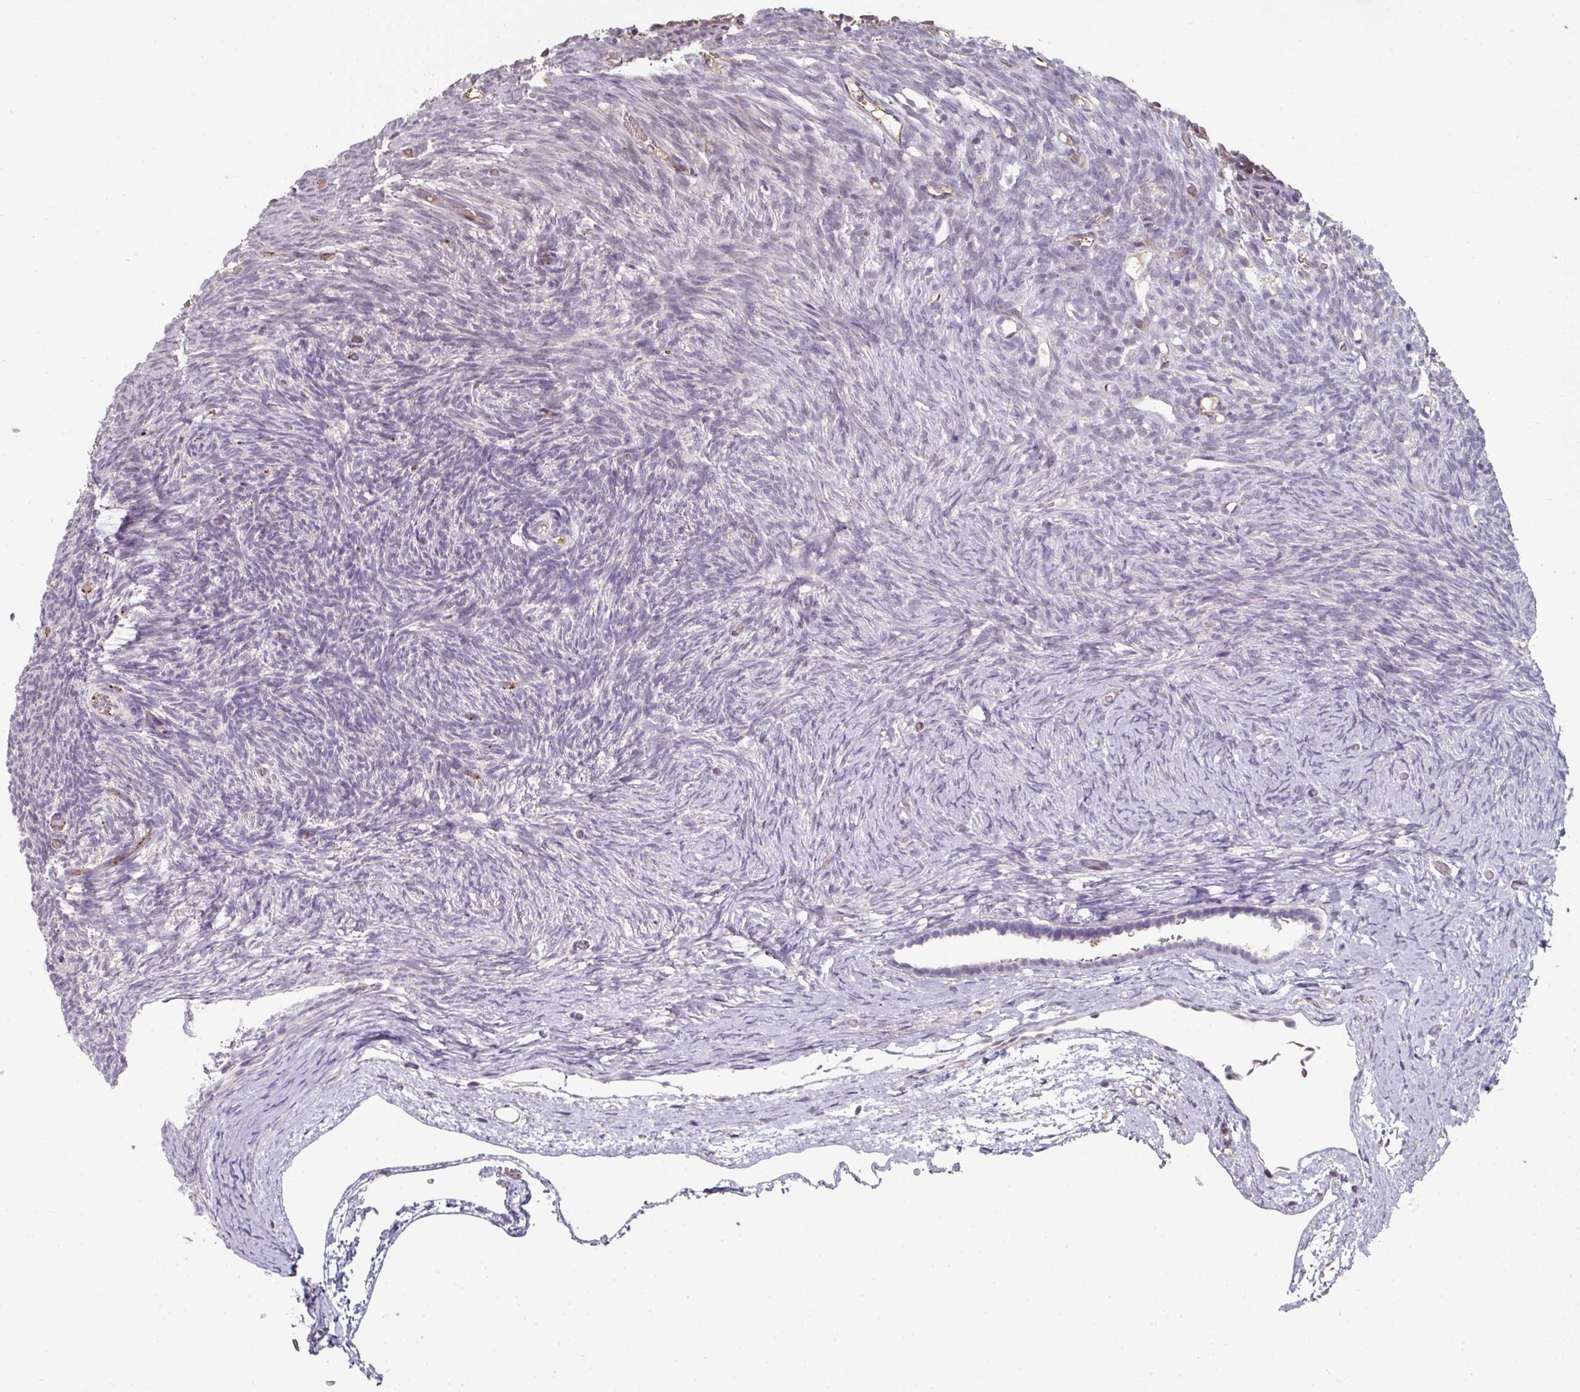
{"staining": {"intensity": "negative", "quantity": "none", "location": "none"}, "tissue": "ovary", "cell_type": "Ovarian stroma cells", "image_type": "normal", "snomed": [{"axis": "morphology", "description": "Normal tissue, NOS"}, {"axis": "topography", "description": "Ovary"}], "caption": "DAB (3,3'-diaminobenzidine) immunohistochemical staining of normal ovary displays no significant expression in ovarian stroma cells. (Brightfield microscopy of DAB IHC at high magnification).", "gene": "SIDT2", "patient": {"sex": "female", "age": 39}}